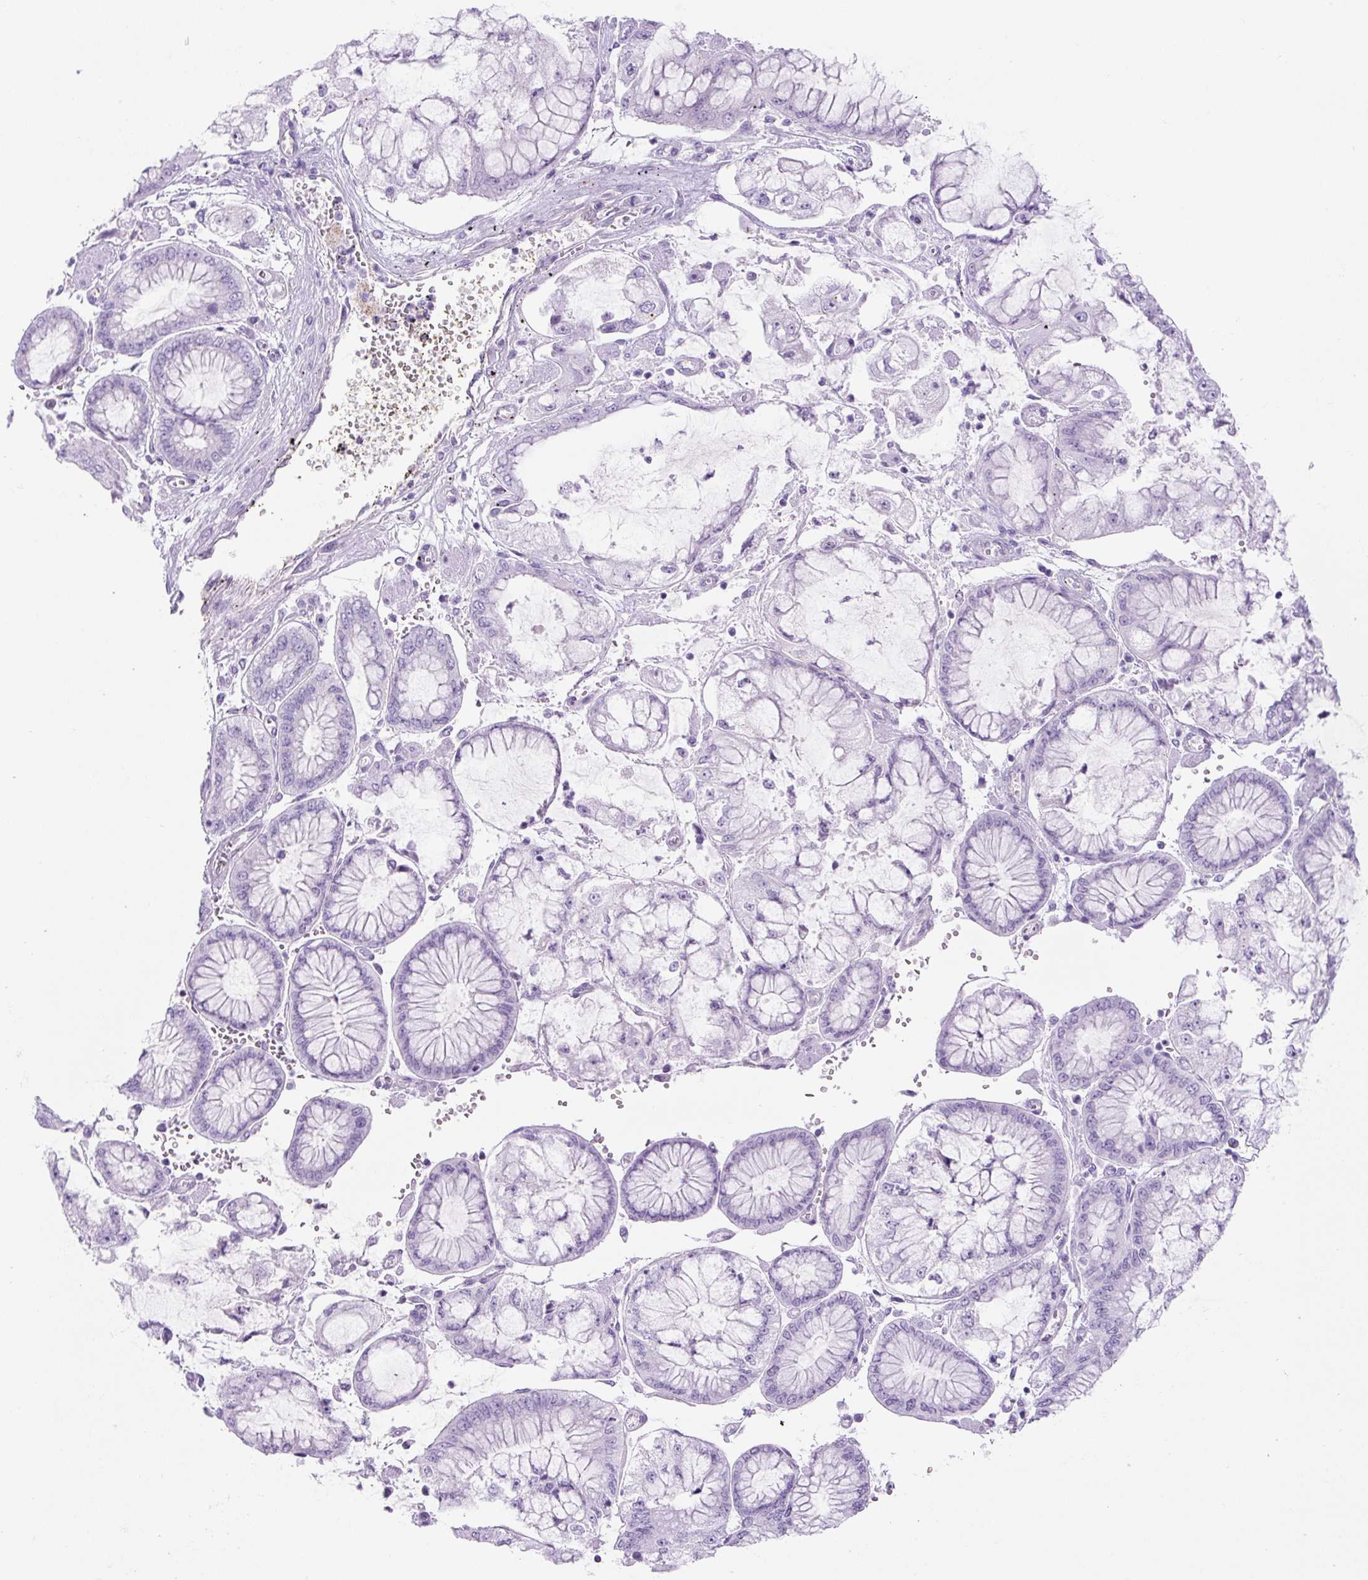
{"staining": {"intensity": "negative", "quantity": "none", "location": "none"}, "tissue": "stomach cancer", "cell_type": "Tumor cells", "image_type": "cancer", "snomed": [{"axis": "morphology", "description": "Adenocarcinoma, NOS"}, {"axis": "topography", "description": "Stomach"}], "caption": "Immunohistochemistry (IHC) micrograph of neoplastic tissue: stomach adenocarcinoma stained with DAB (3,3'-diaminobenzidine) exhibits no significant protein expression in tumor cells.", "gene": "RSPO4", "patient": {"sex": "male", "age": 76}}